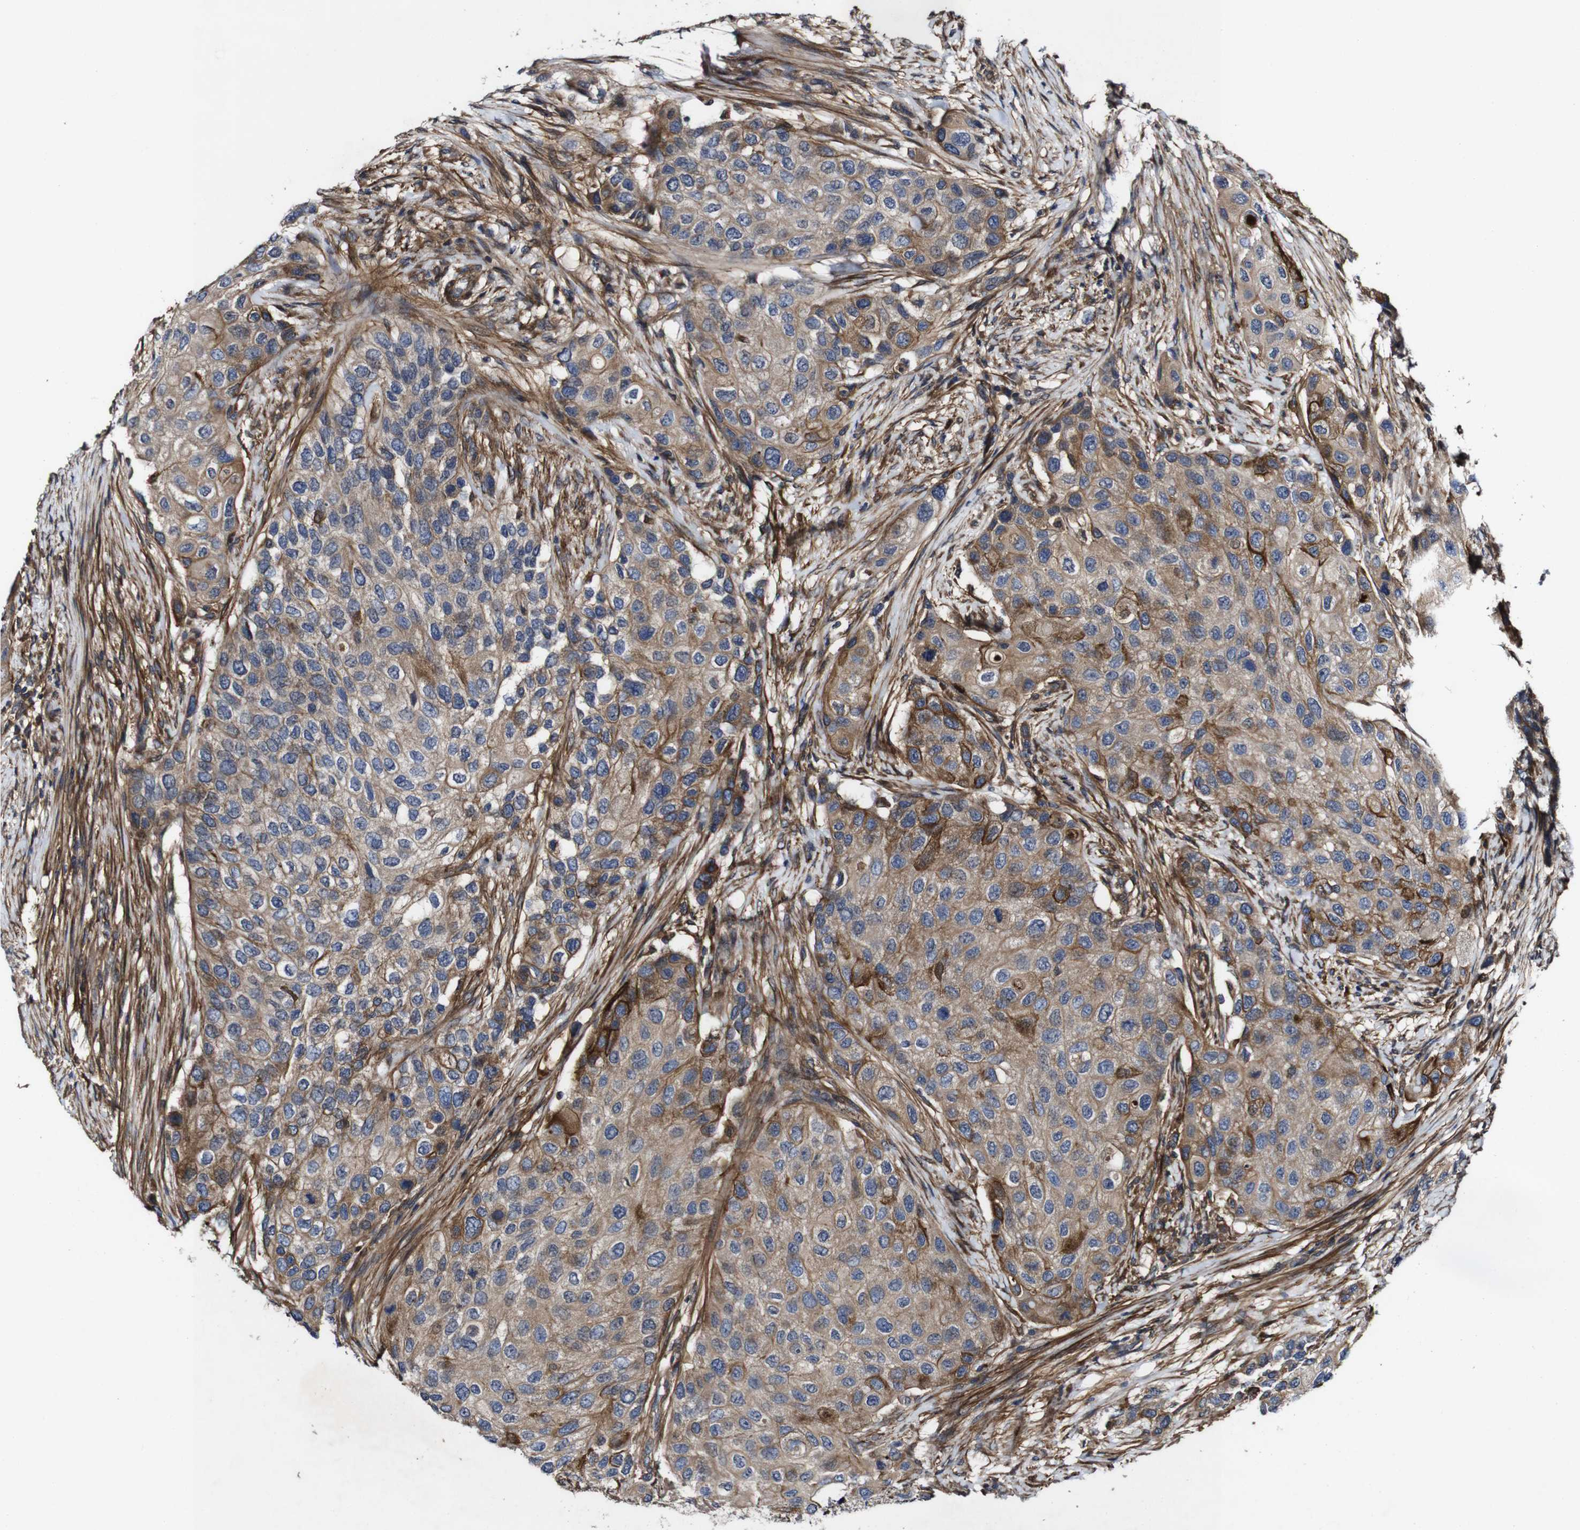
{"staining": {"intensity": "moderate", "quantity": ">75%", "location": "cytoplasmic/membranous"}, "tissue": "urothelial cancer", "cell_type": "Tumor cells", "image_type": "cancer", "snomed": [{"axis": "morphology", "description": "Urothelial carcinoma, High grade"}, {"axis": "topography", "description": "Urinary bladder"}], "caption": "Immunohistochemical staining of urothelial cancer displays medium levels of moderate cytoplasmic/membranous protein expression in about >75% of tumor cells.", "gene": "GSDME", "patient": {"sex": "female", "age": 56}}